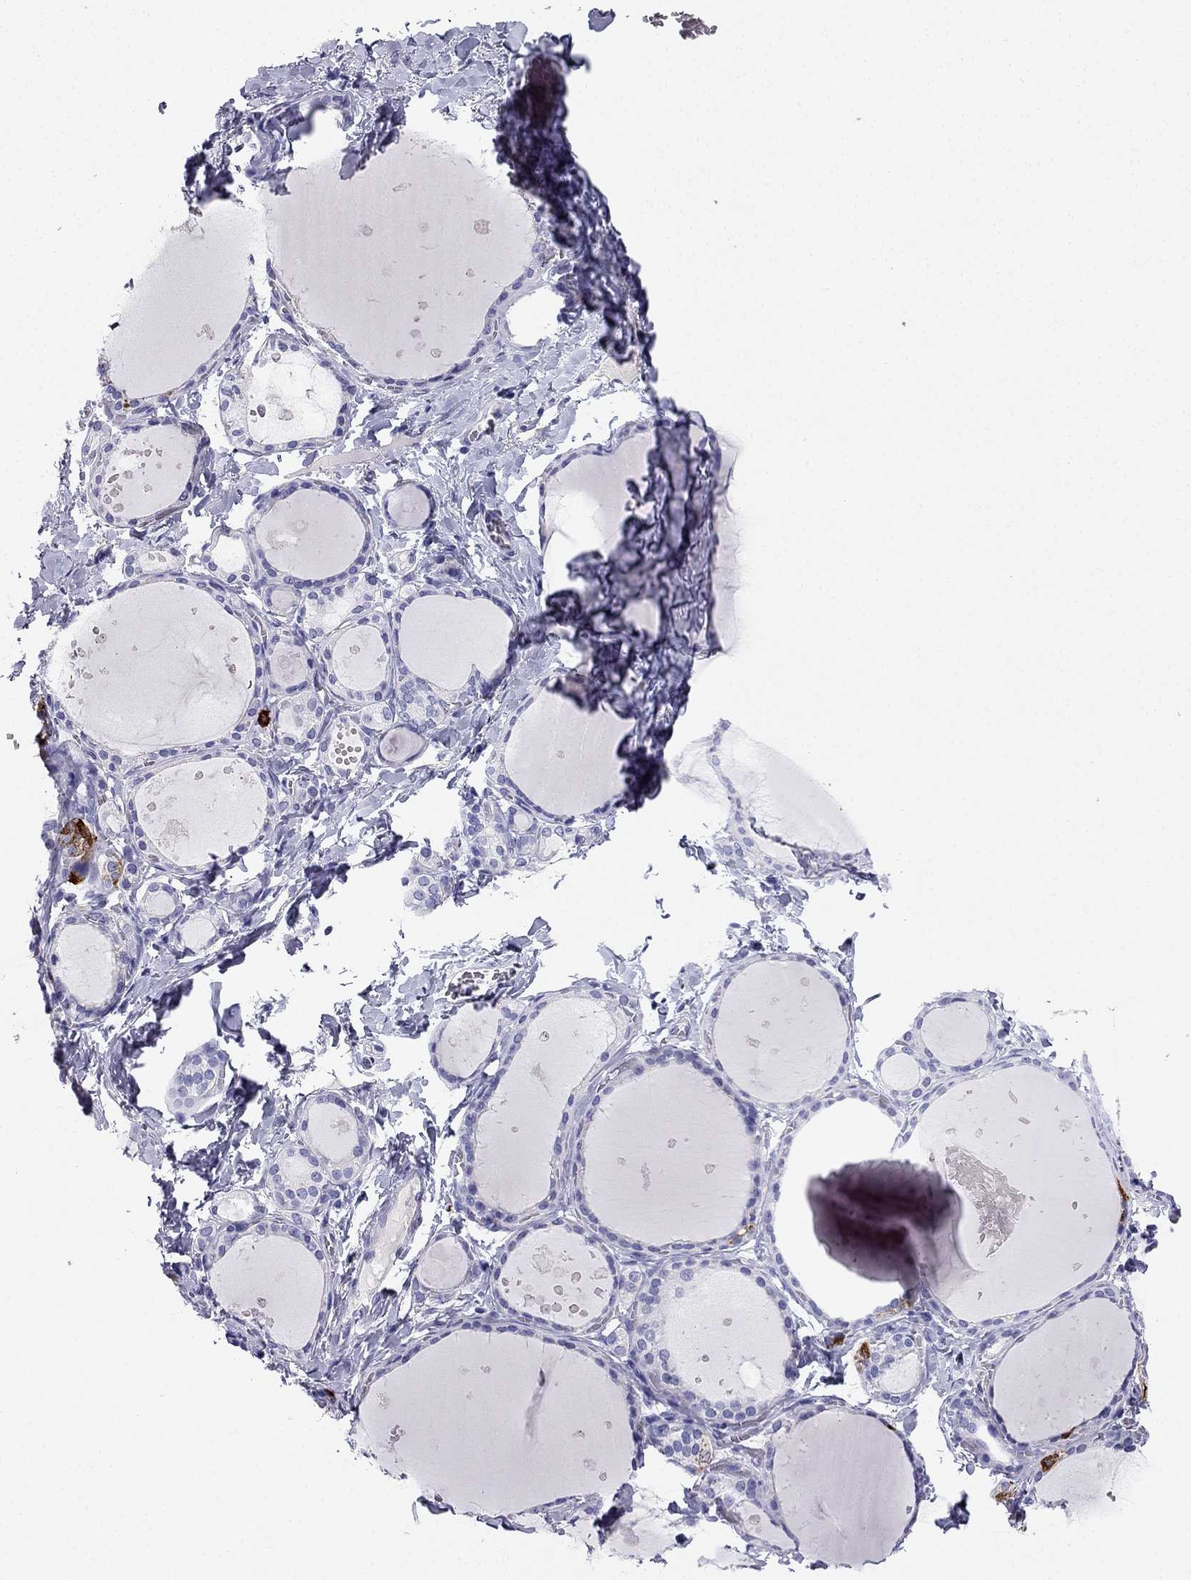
{"staining": {"intensity": "negative", "quantity": "none", "location": "none"}, "tissue": "thyroid gland", "cell_type": "Glandular cells", "image_type": "normal", "snomed": [{"axis": "morphology", "description": "Normal tissue, NOS"}, {"axis": "topography", "description": "Thyroid gland"}], "caption": "Glandular cells are negative for brown protein staining in unremarkable thyroid gland. Nuclei are stained in blue.", "gene": "NPTX1", "patient": {"sex": "female", "age": 56}}